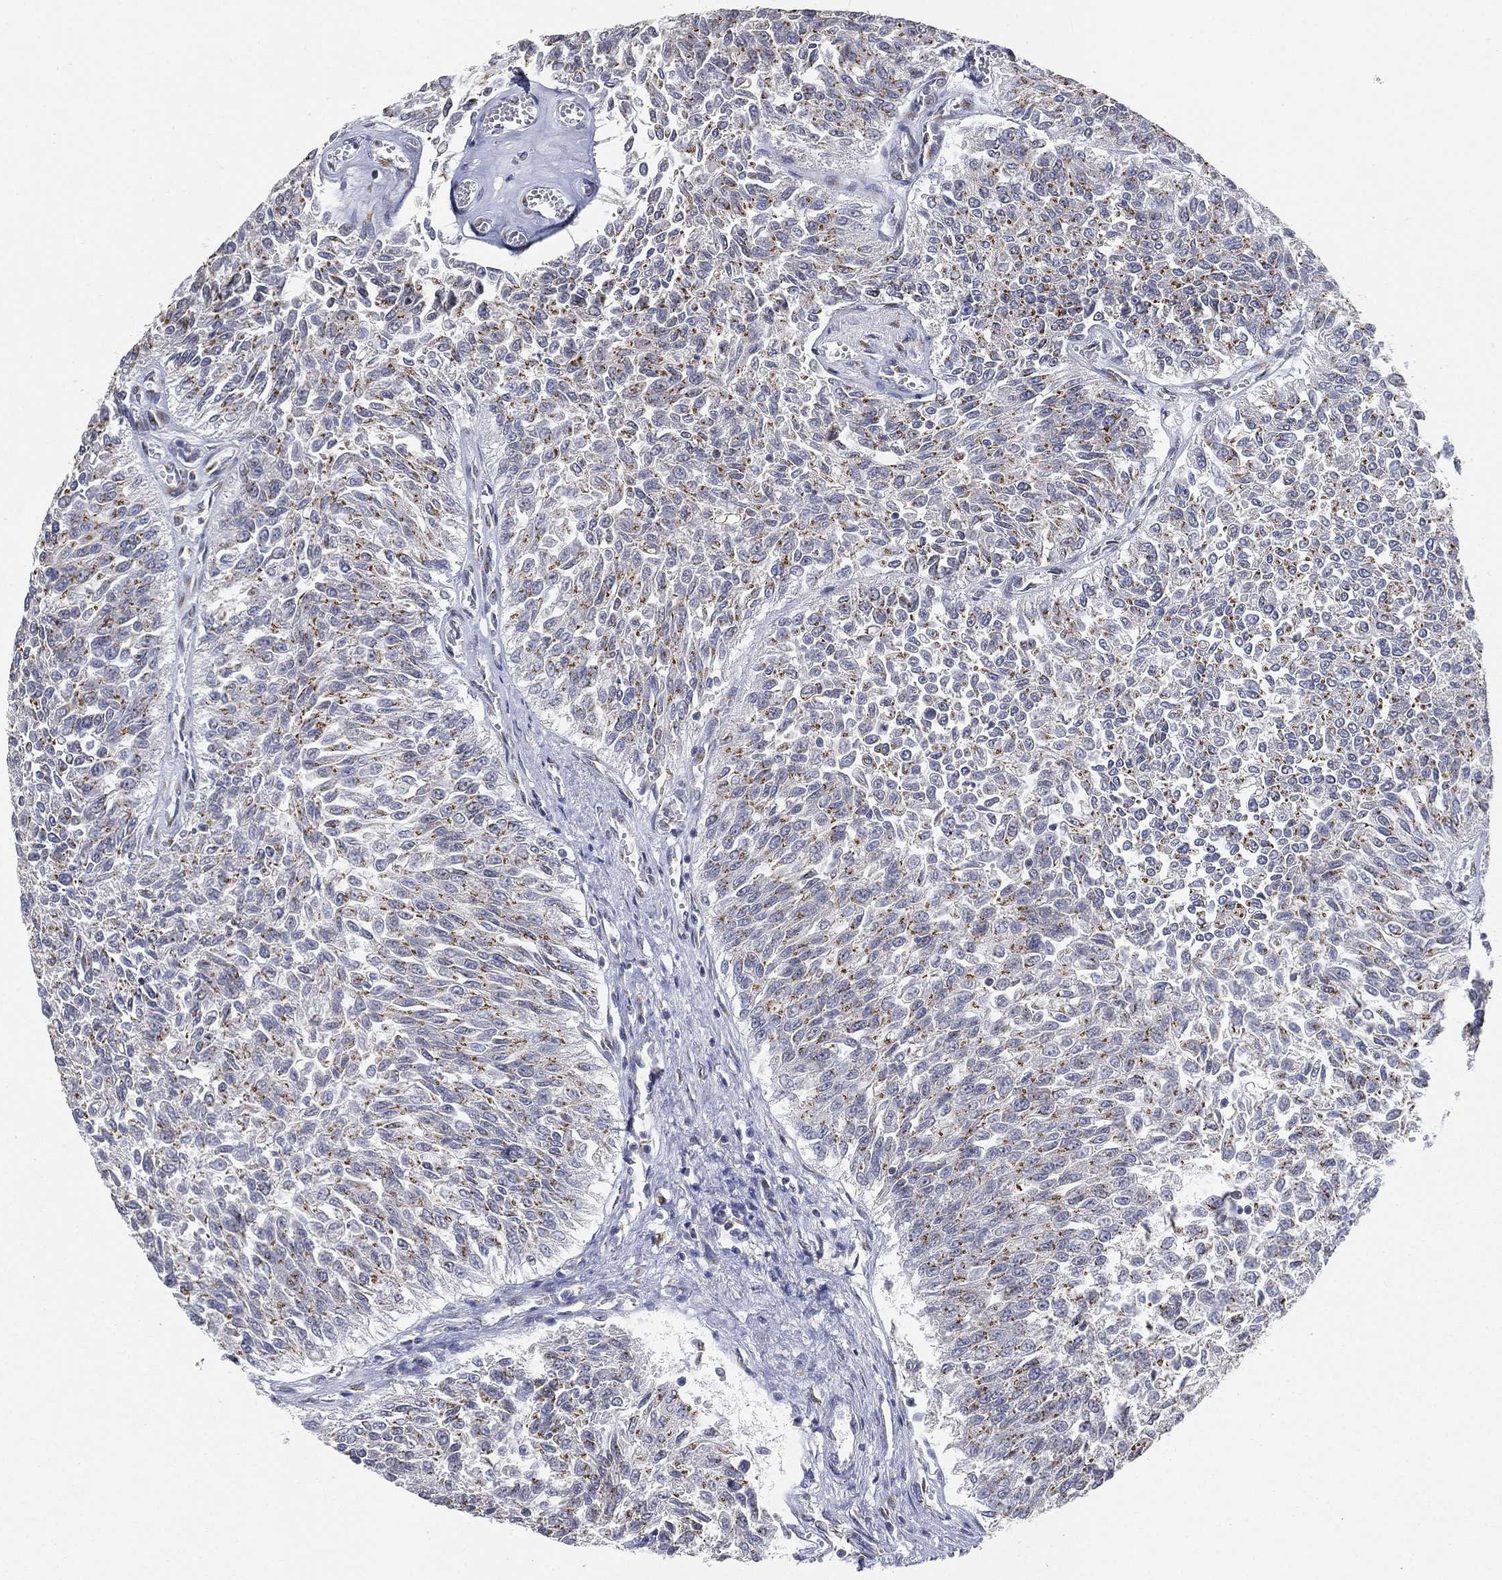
{"staining": {"intensity": "moderate", "quantity": "25%-75%", "location": "cytoplasmic/membranous"}, "tissue": "urothelial cancer", "cell_type": "Tumor cells", "image_type": "cancer", "snomed": [{"axis": "morphology", "description": "Urothelial carcinoma, Low grade"}, {"axis": "topography", "description": "Urinary bladder"}], "caption": "Low-grade urothelial carcinoma was stained to show a protein in brown. There is medium levels of moderate cytoplasmic/membranous staining in approximately 25%-75% of tumor cells.", "gene": "TICAM1", "patient": {"sex": "male", "age": 78}}